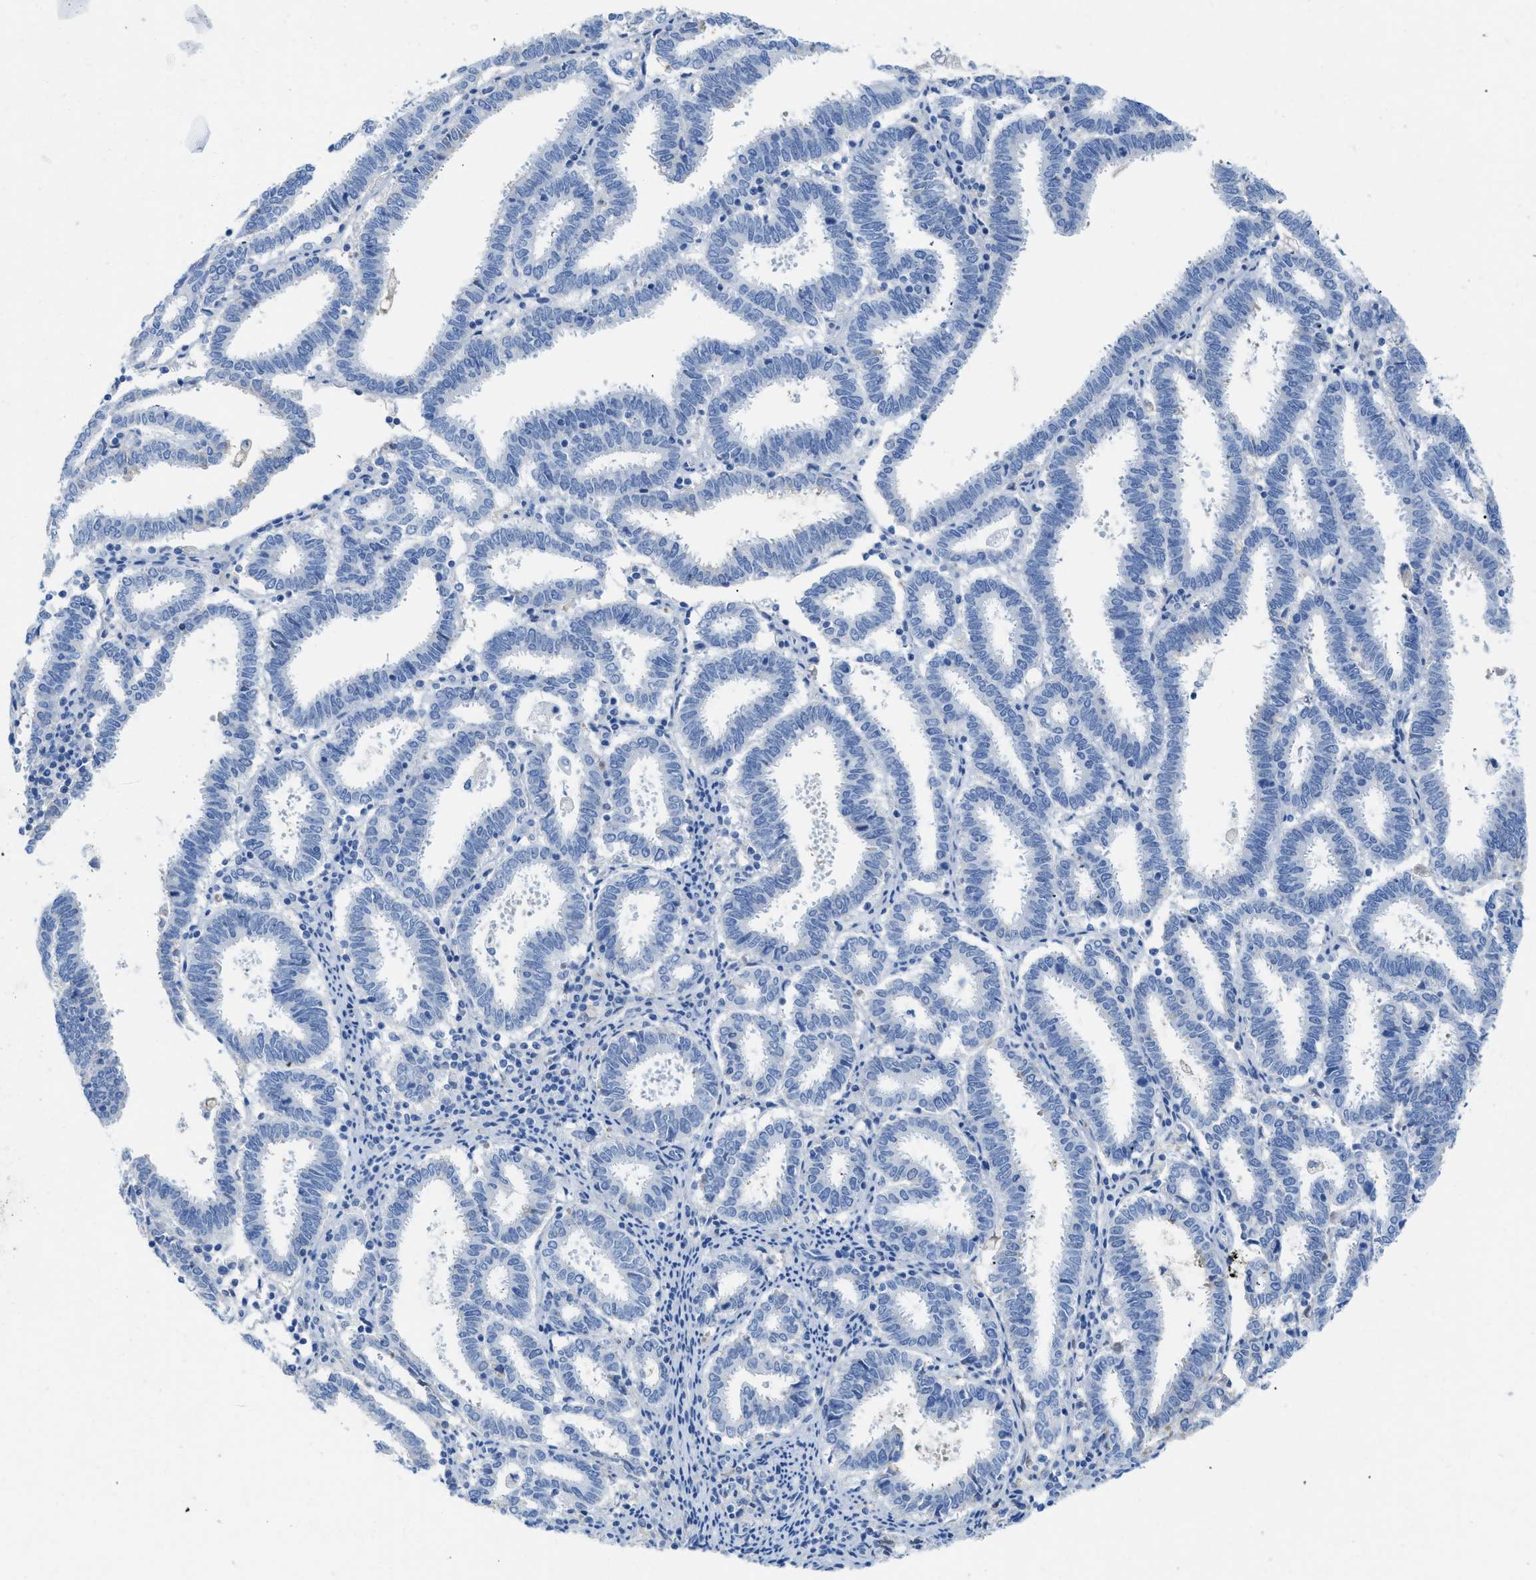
{"staining": {"intensity": "negative", "quantity": "none", "location": "none"}, "tissue": "endometrial cancer", "cell_type": "Tumor cells", "image_type": "cancer", "snomed": [{"axis": "morphology", "description": "Adenocarcinoma, NOS"}, {"axis": "topography", "description": "Uterus"}], "caption": "The photomicrograph demonstrates no significant staining in tumor cells of endometrial cancer.", "gene": "COL3A1", "patient": {"sex": "female", "age": 83}}